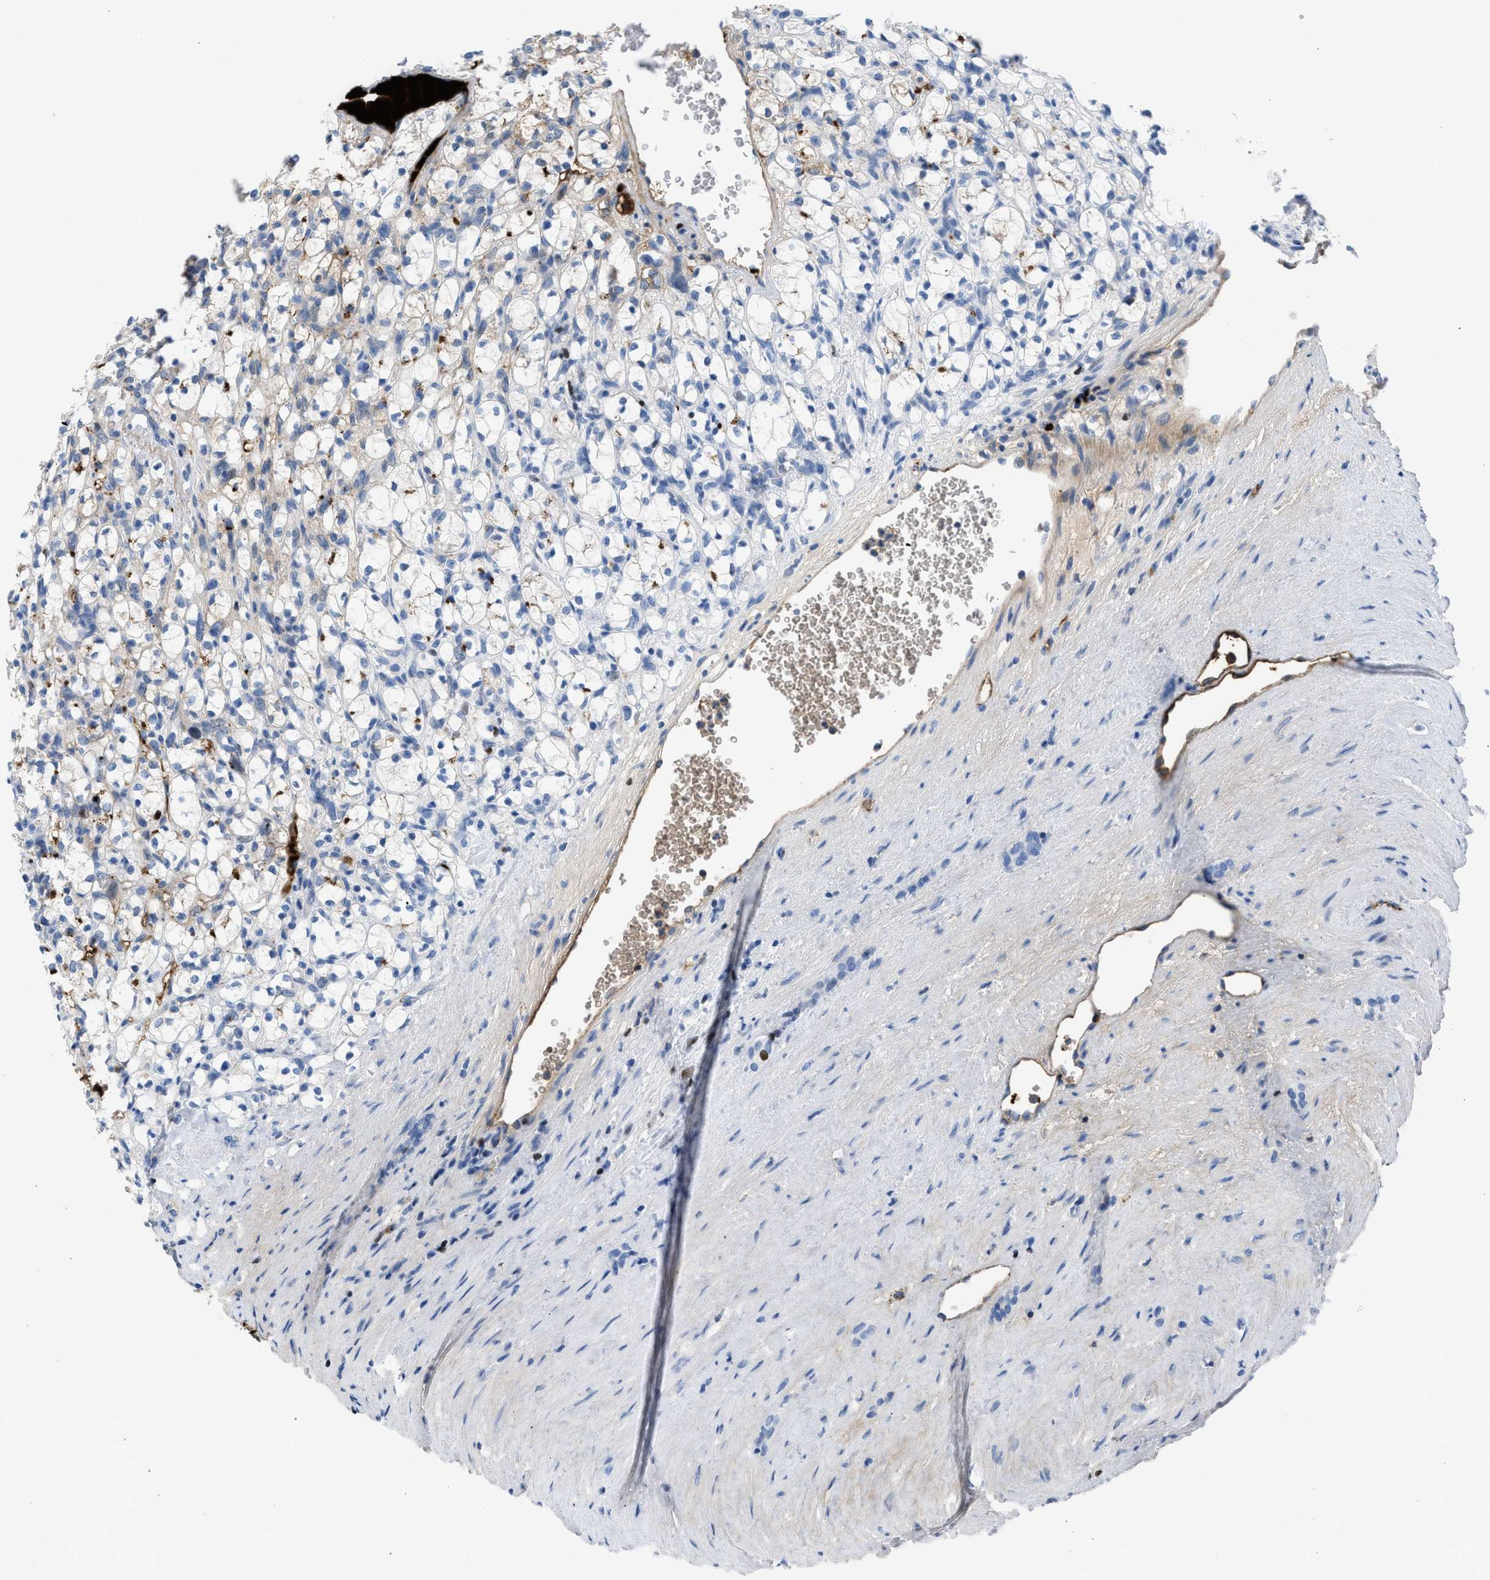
{"staining": {"intensity": "weak", "quantity": "<25%", "location": "cytoplasmic/membranous"}, "tissue": "renal cancer", "cell_type": "Tumor cells", "image_type": "cancer", "snomed": [{"axis": "morphology", "description": "Adenocarcinoma, NOS"}, {"axis": "topography", "description": "Kidney"}], "caption": "An image of human renal cancer (adenocarcinoma) is negative for staining in tumor cells. Nuclei are stained in blue.", "gene": "LEF1", "patient": {"sex": "female", "age": 69}}